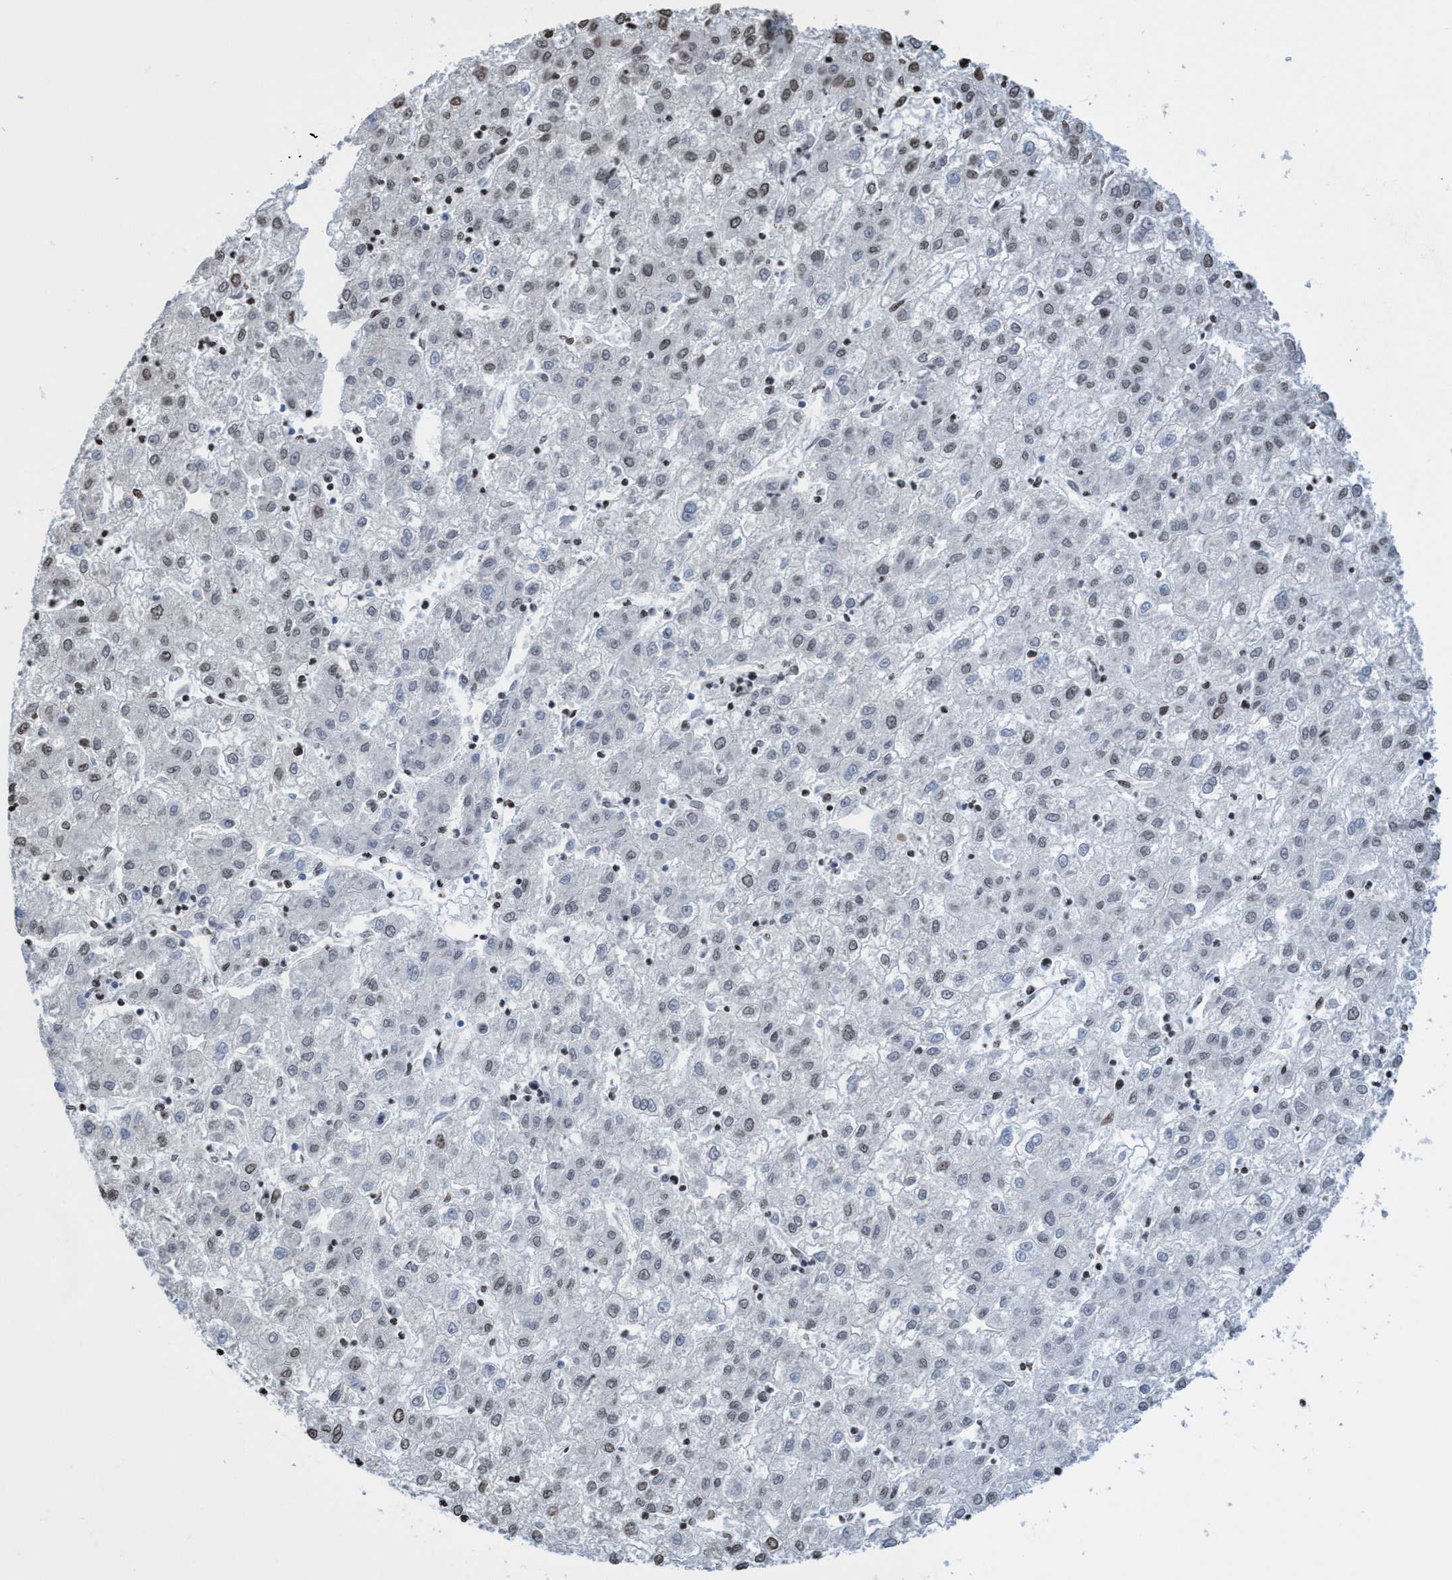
{"staining": {"intensity": "moderate", "quantity": "<25%", "location": "nuclear"}, "tissue": "liver cancer", "cell_type": "Tumor cells", "image_type": "cancer", "snomed": [{"axis": "morphology", "description": "Carcinoma, Hepatocellular, NOS"}, {"axis": "topography", "description": "Liver"}], "caption": "High-power microscopy captured an IHC image of hepatocellular carcinoma (liver), revealing moderate nuclear positivity in approximately <25% of tumor cells.", "gene": "CBX2", "patient": {"sex": "male", "age": 72}}